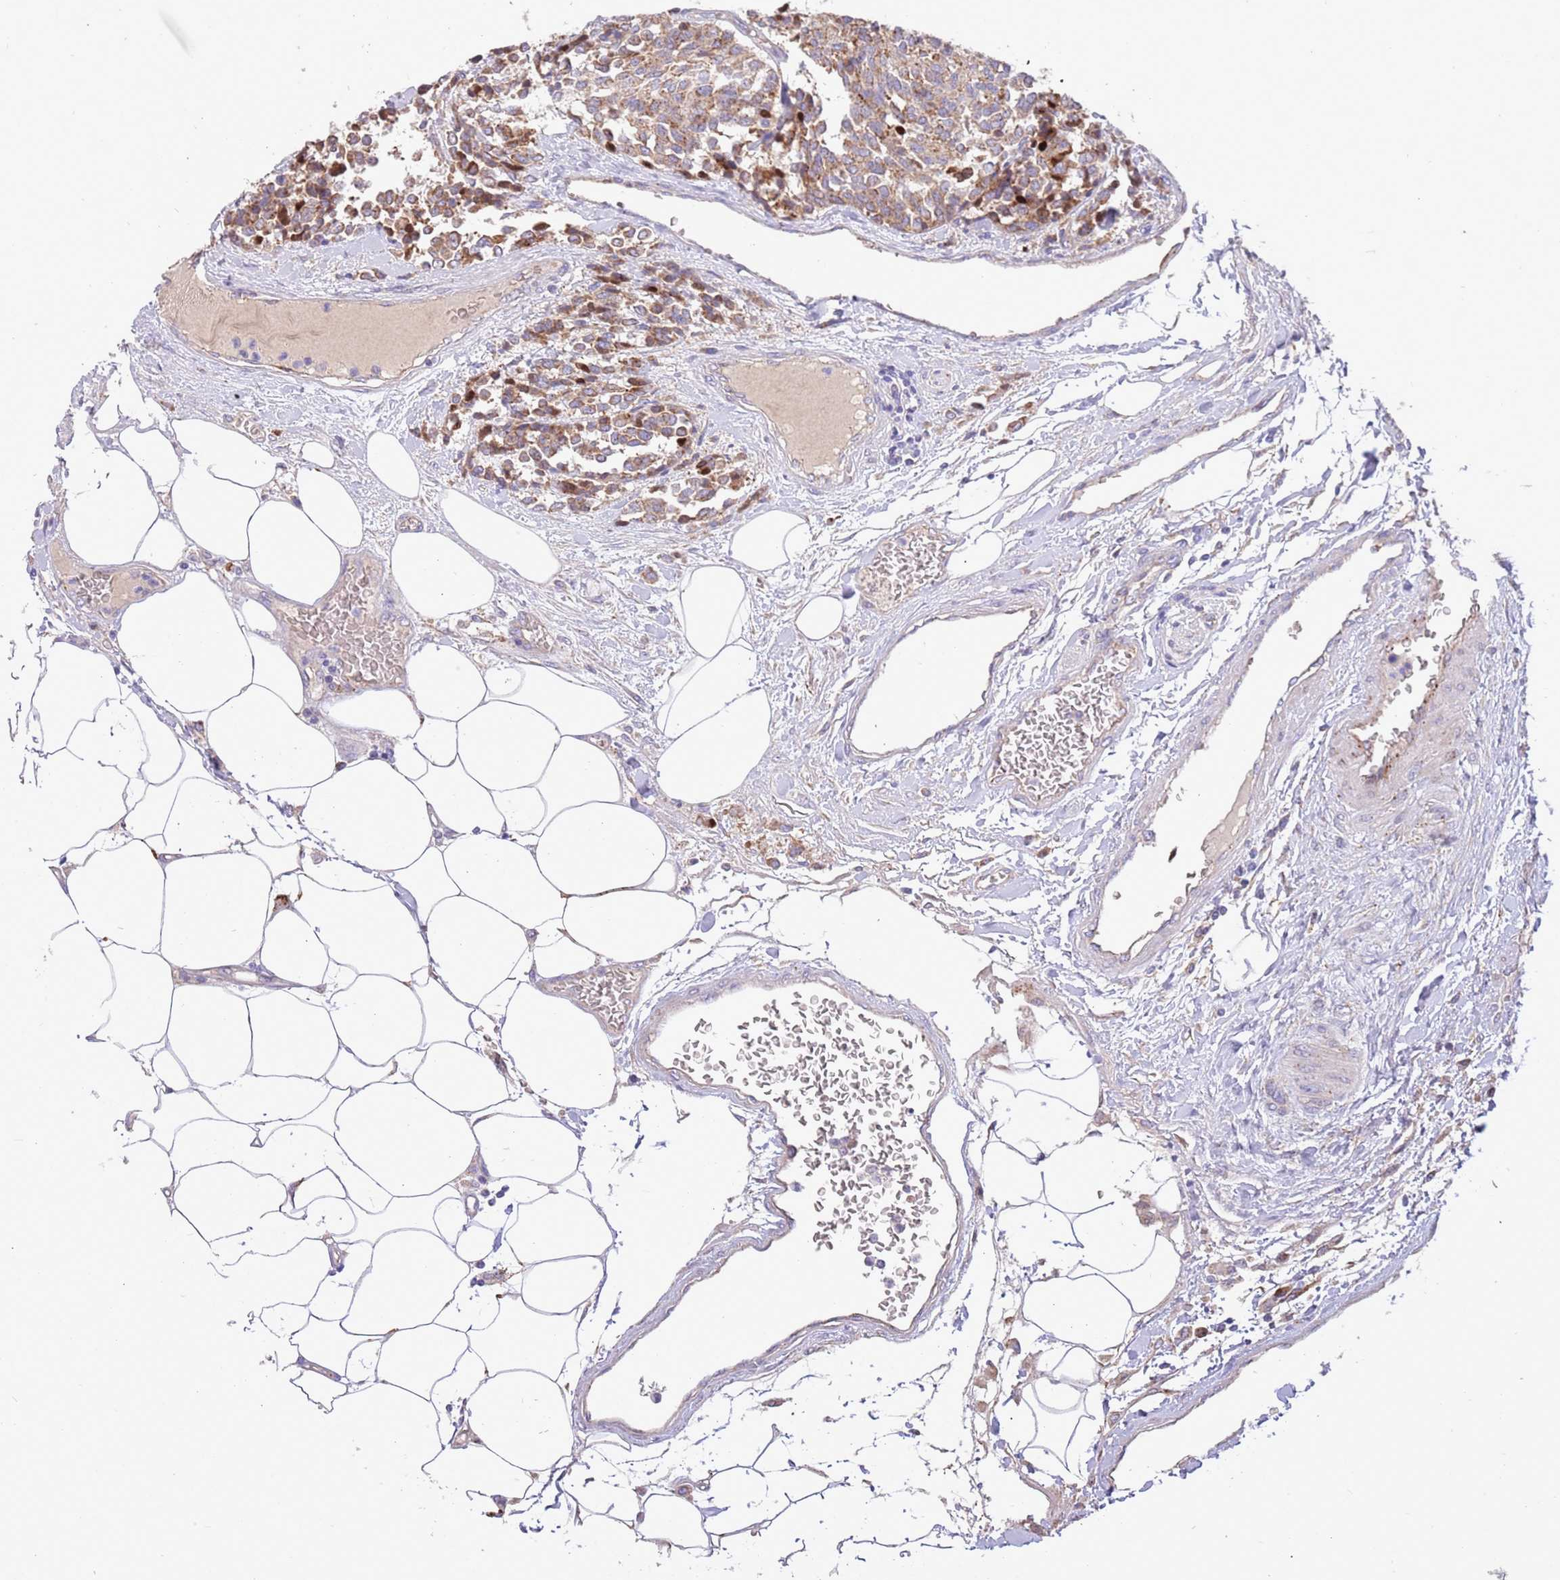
{"staining": {"intensity": "moderate", "quantity": ">75%", "location": "cytoplasmic/membranous"}, "tissue": "carcinoid", "cell_type": "Tumor cells", "image_type": "cancer", "snomed": [{"axis": "morphology", "description": "Carcinoid, malignant, NOS"}, {"axis": "topography", "description": "Pancreas"}], "caption": "Carcinoid (malignant) was stained to show a protein in brown. There is medium levels of moderate cytoplasmic/membranous expression in about >75% of tumor cells.", "gene": "DOCK6", "patient": {"sex": "female", "age": 54}}